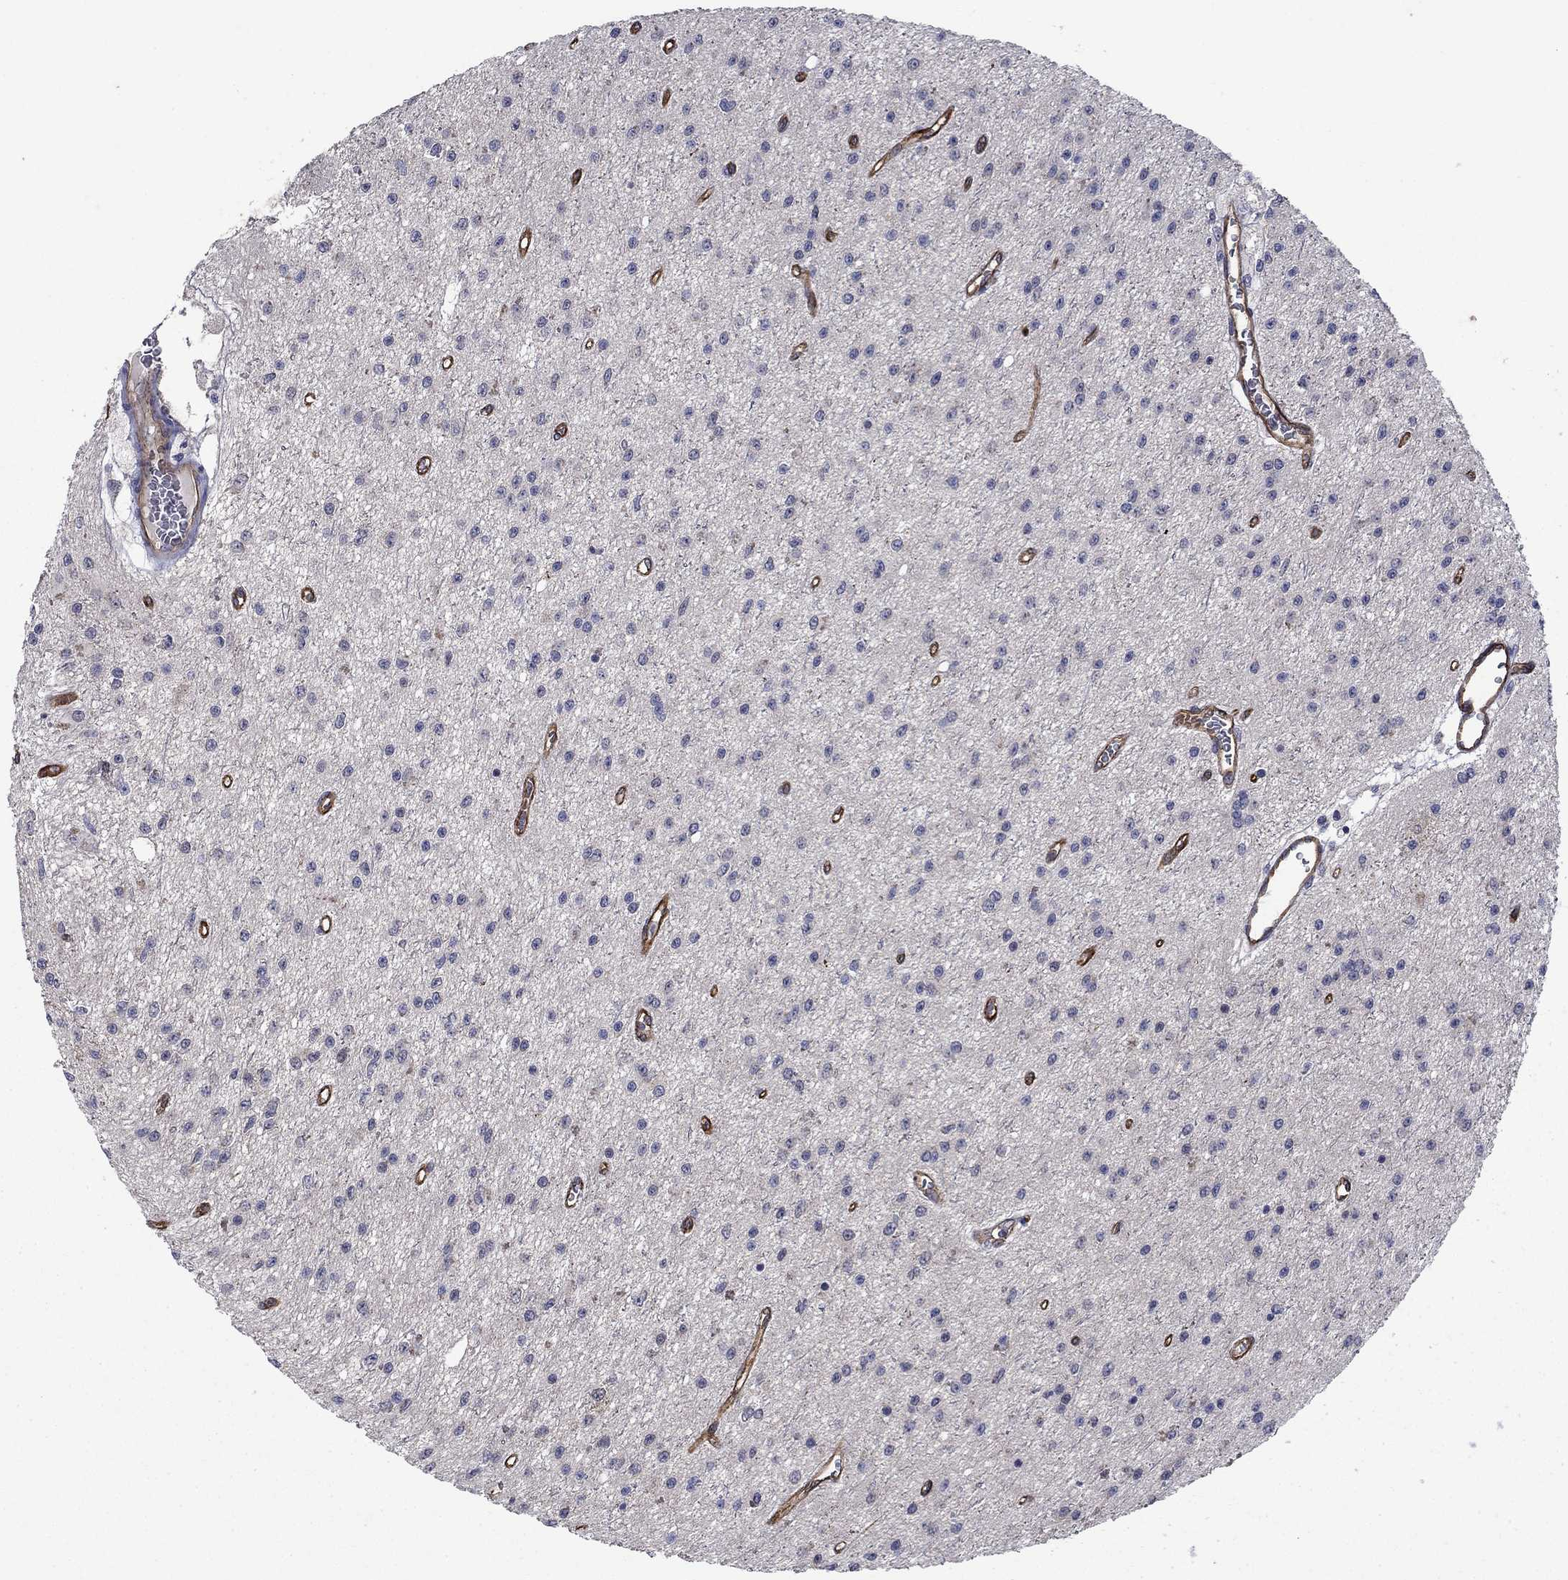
{"staining": {"intensity": "negative", "quantity": "none", "location": "none"}, "tissue": "glioma", "cell_type": "Tumor cells", "image_type": "cancer", "snomed": [{"axis": "morphology", "description": "Glioma, malignant, Low grade"}, {"axis": "topography", "description": "Brain"}], "caption": "High magnification brightfield microscopy of malignant low-grade glioma stained with DAB (3,3'-diaminobenzidine) (brown) and counterstained with hematoxylin (blue): tumor cells show no significant expression.", "gene": "SLC7A1", "patient": {"sex": "female", "age": 45}}